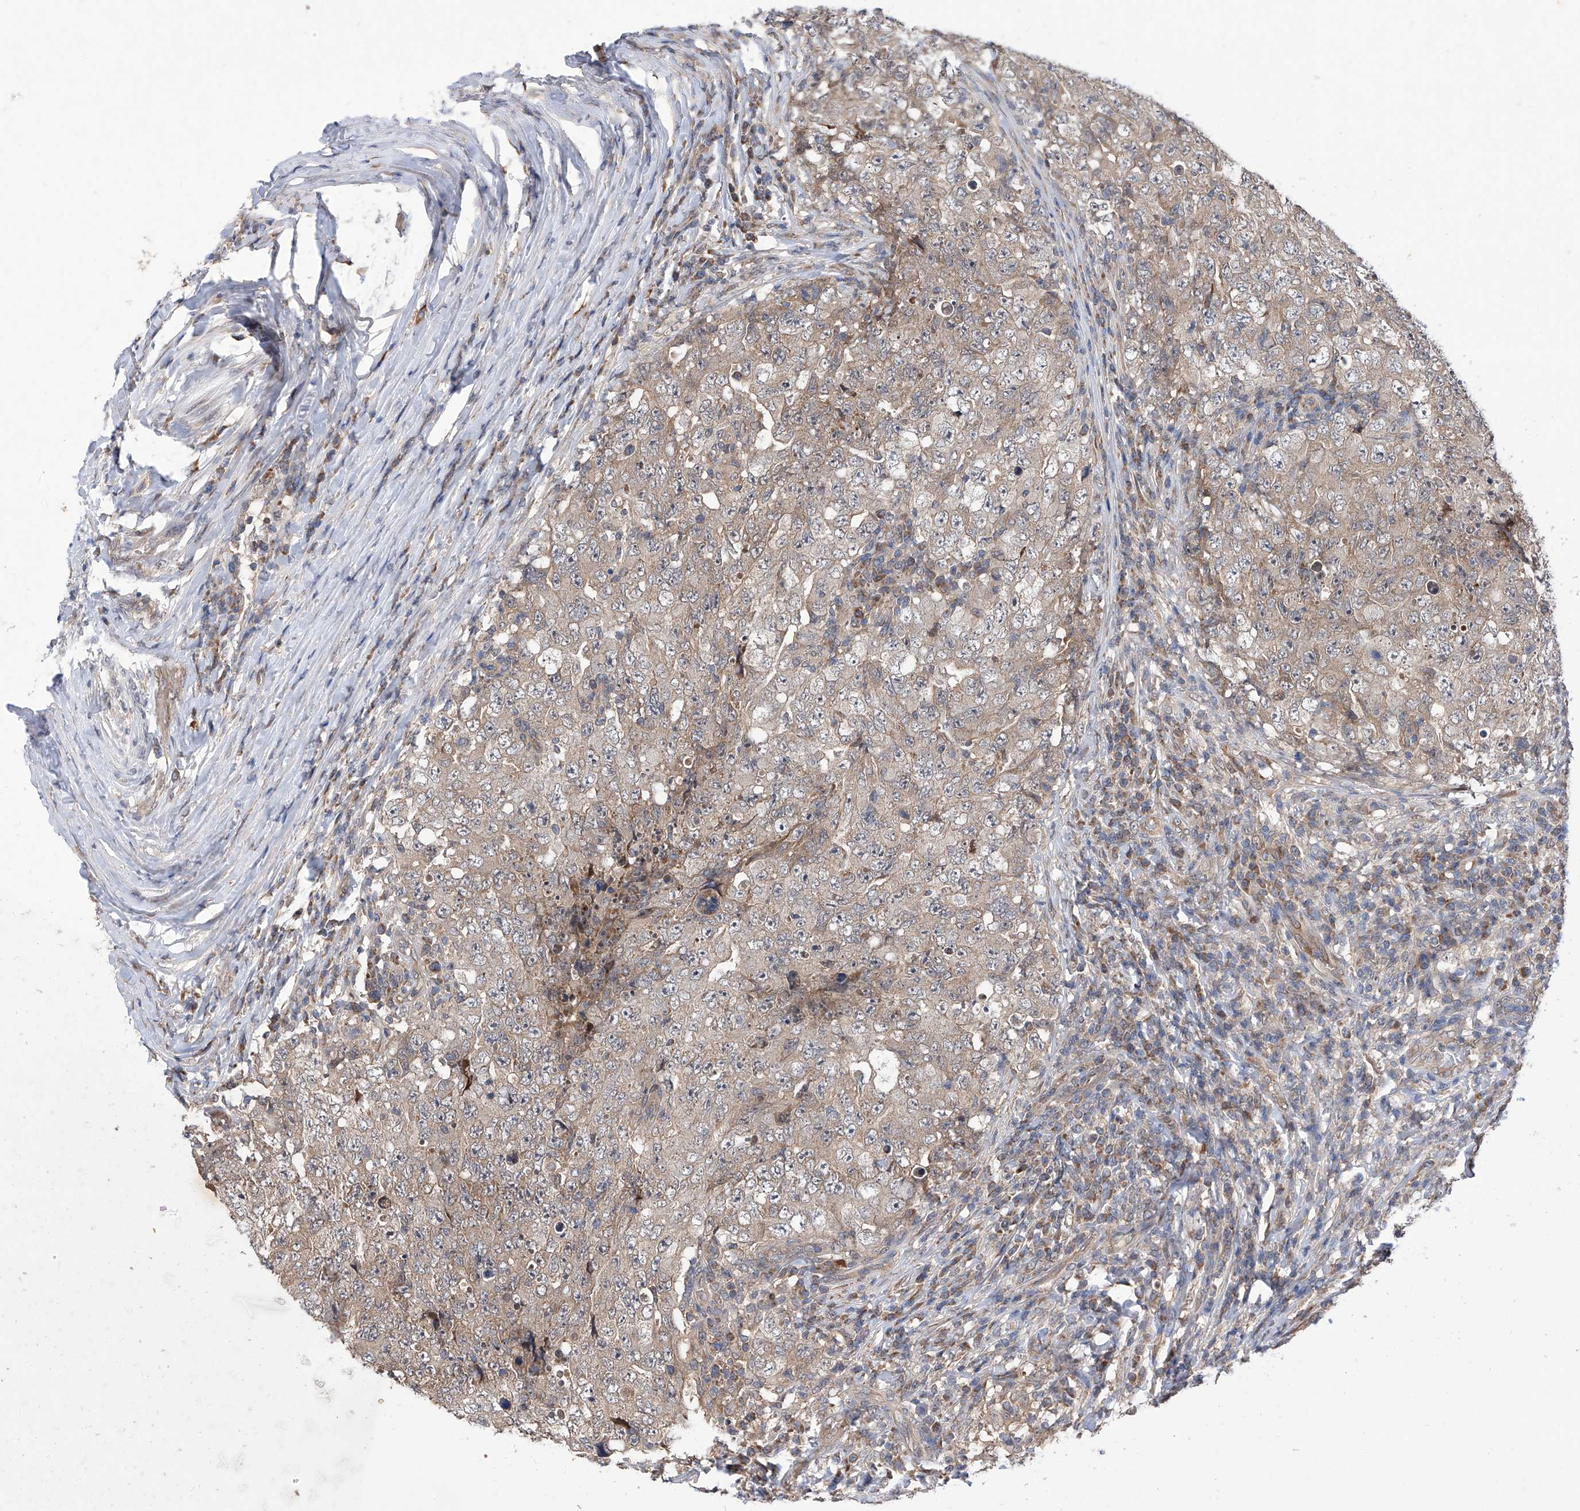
{"staining": {"intensity": "weak", "quantity": "25%-75%", "location": "cytoplasmic/membranous"}, "tissue": "testis cancer", "cell_type": "Tumor cells", "image_type": "cancer", "snomed": [{"axis": "morphology", "description": "Carcinoma, Embryonal, NOS"}, {"axis": "topography", "description": "Testis"}], "caption": "Immunohistochemical staining of testis cancer (embryonal carcinoma) demonstrates low levels of weak cytoplasmic/membranous expression in about 25%-75% of tumor cells. The protein of interest is shown in brown color, while the nuclei are stained blue.", "gene": "USP45", "patient": {"sex": "male", "age": 26}}